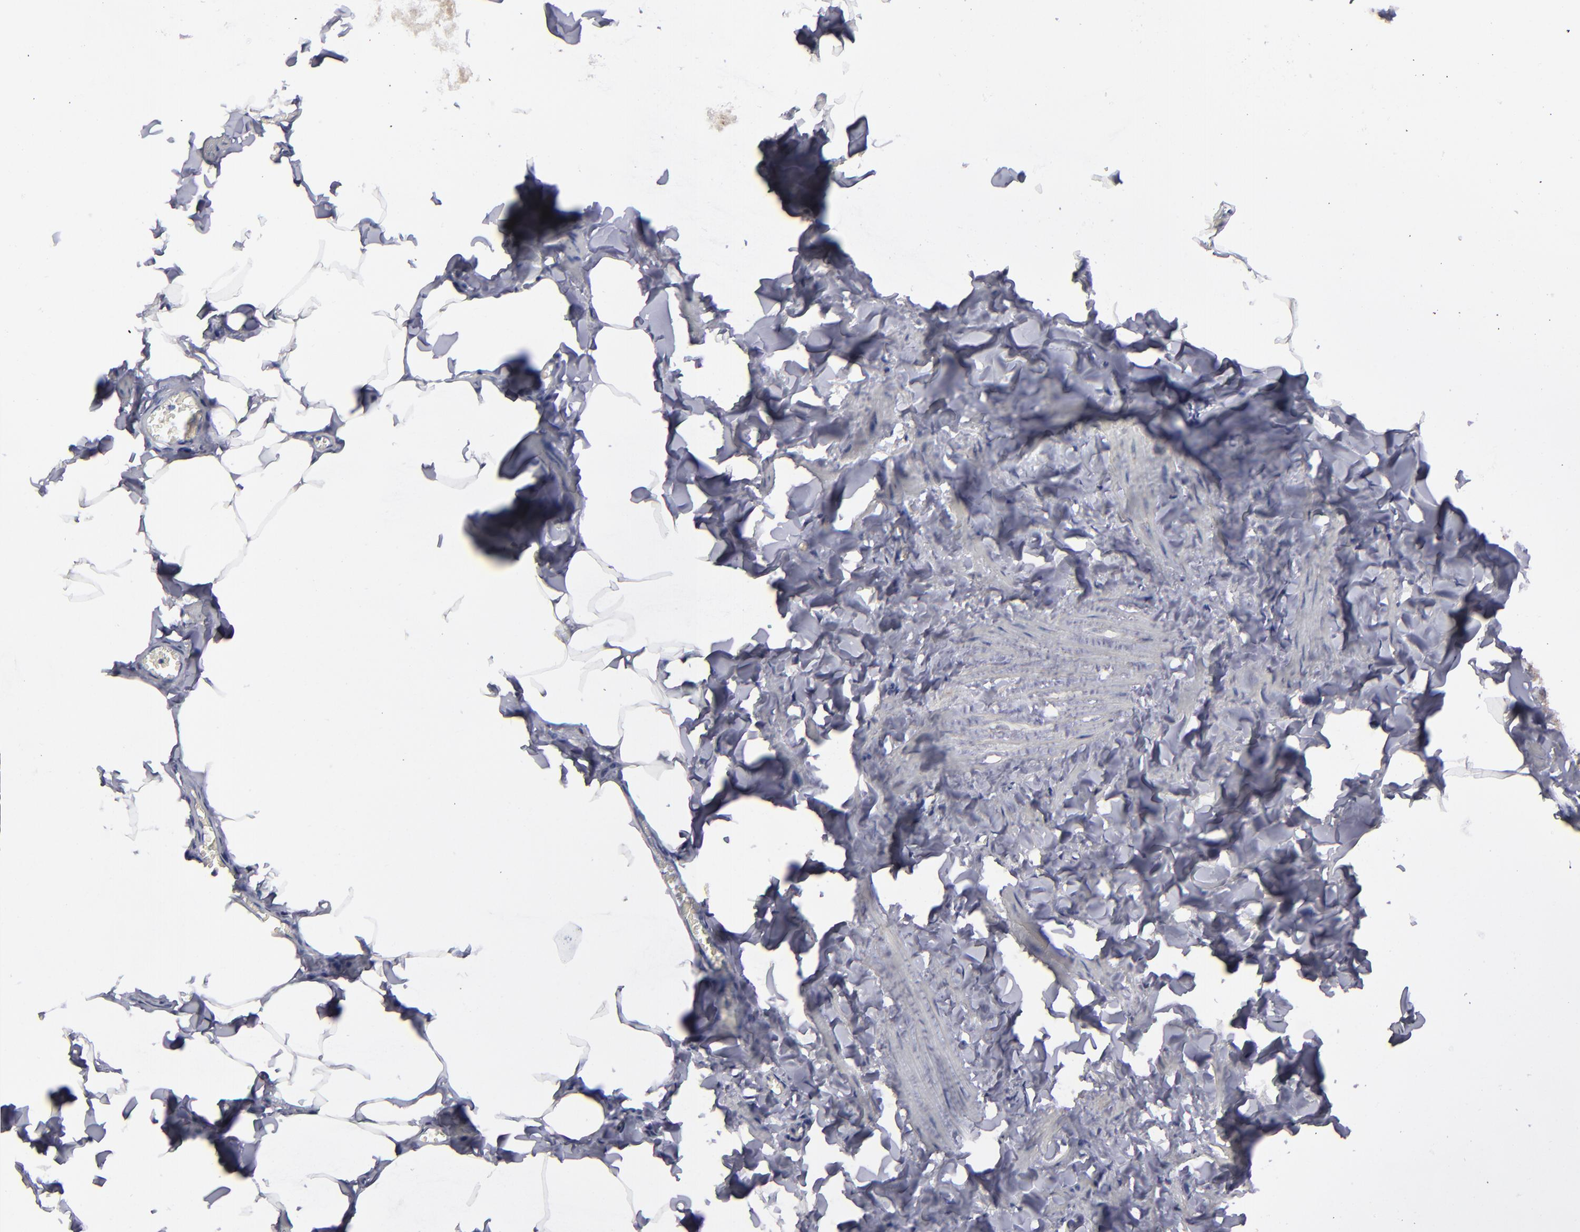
{"staining": {"intensity": "moderate", "quantity": ">75%", "location": "nuclear"}, "tissue": "adipose tissue", "cell_type": "Adipocytes", "image_type": "normal", "snomed": [{"axis": "morphology", "description": "Normal tissue, NOS"}, {"axis": "topography", "description": "Vascular tissue"}], "caption": "A photomicrograph of human adipose tissue stained for a protein displays moderate nuclear brown staining in adipocytes. (DAB (3,3'-diaminobenzidine) = brown stain, brightfield microscopy at high magnification).", "gene": "RREB1", "patient": {"sex": "male", "age": 41}}